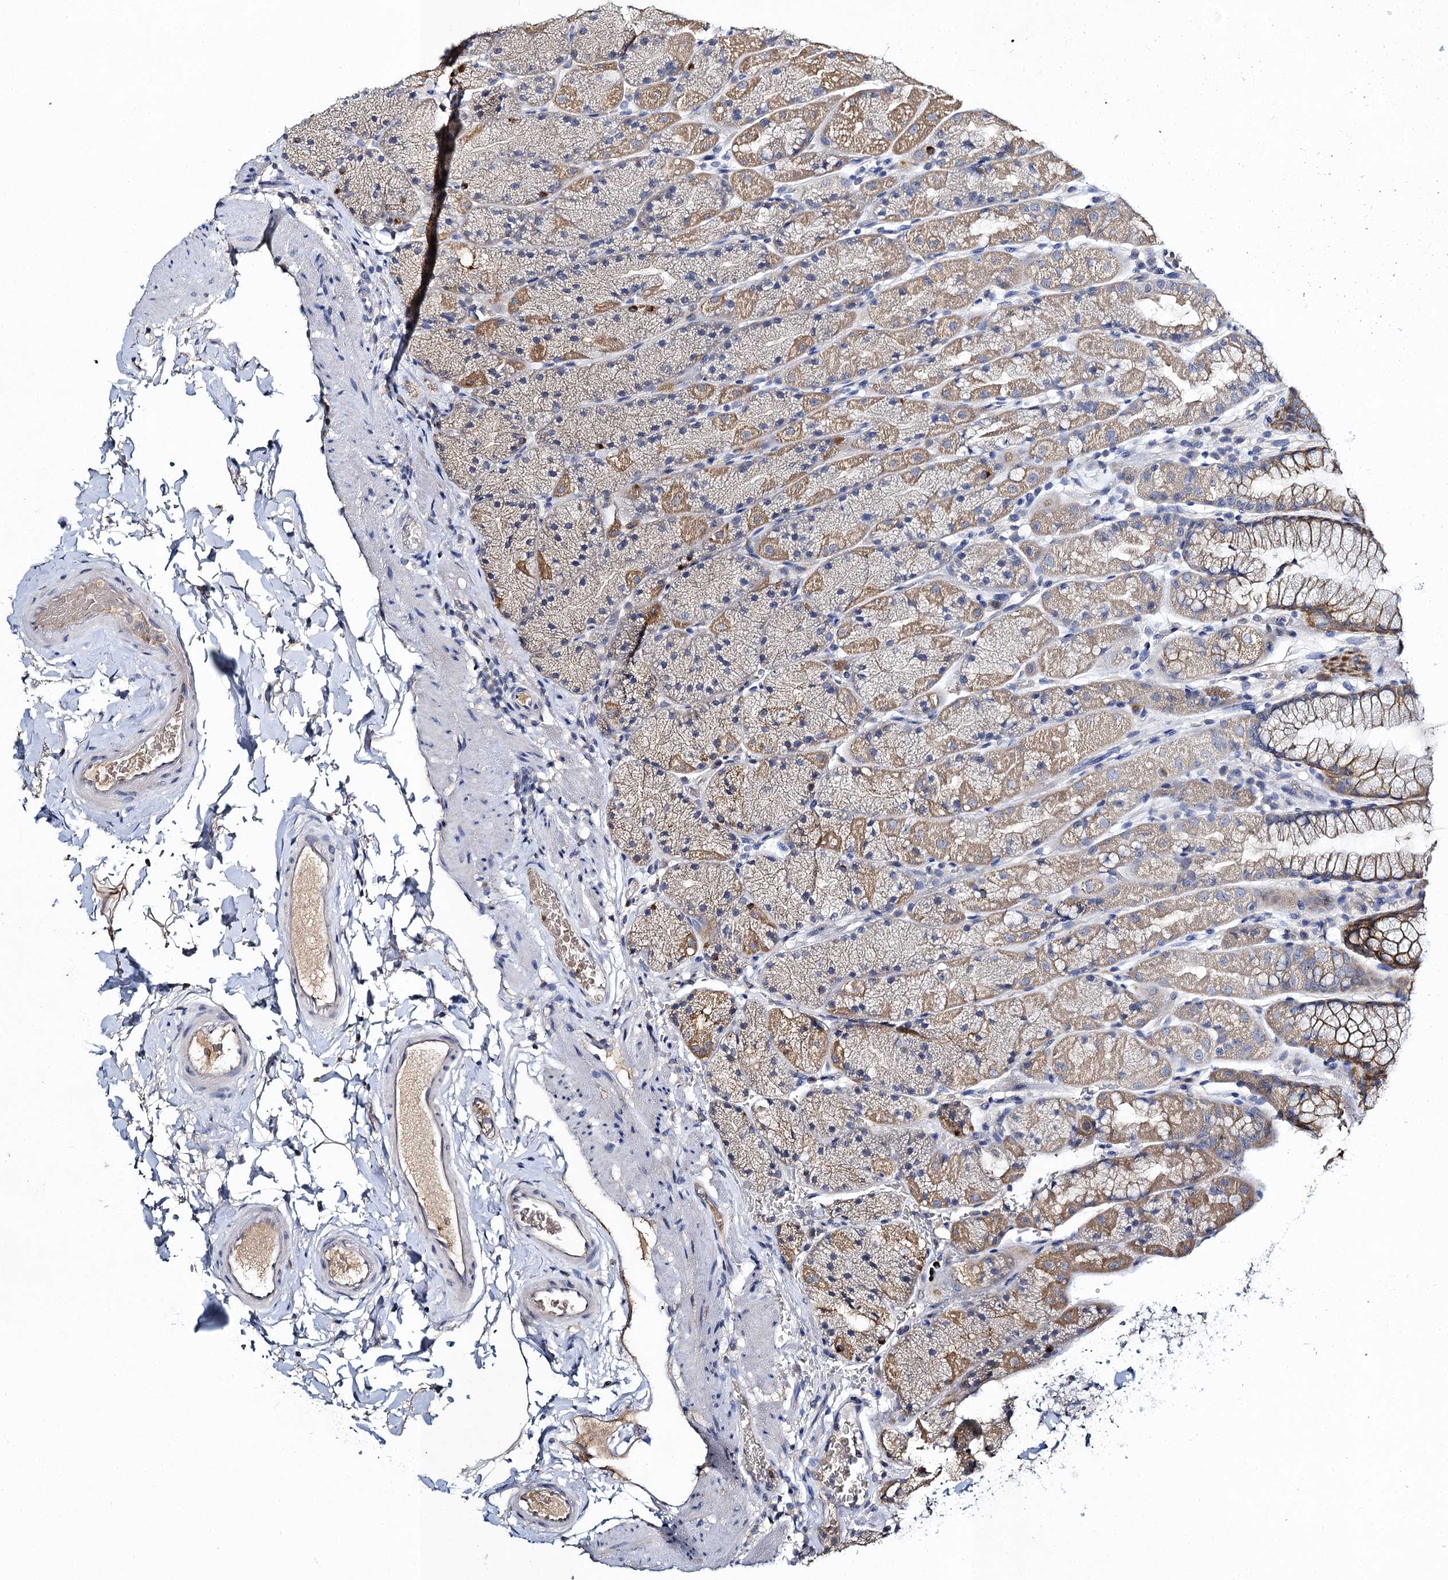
{"staining": {"intensity": "moderate", "quantity": "25%-75%", "location": "cytoplasmic/membranous"}, "tissue": "stomach", "cell_type": "Glandular cells", "image_type": "normal", "snomed": [{"axis": "morphology", "description": "Normal tissue, NOS"}, {"axis": "topography", "description": "Stomach, upper"}, {"axis": "topography", "description": "Stomach, lower"}], "caption": "A high-resolution micrograph shows IHC staining of normal stomach, which exhibits moderate cytoplasmic/membranous expression in about 25%-75% of glandular cells.", "gene": "SLC11A2", "patient": {"sex": "male", "age": 67}}